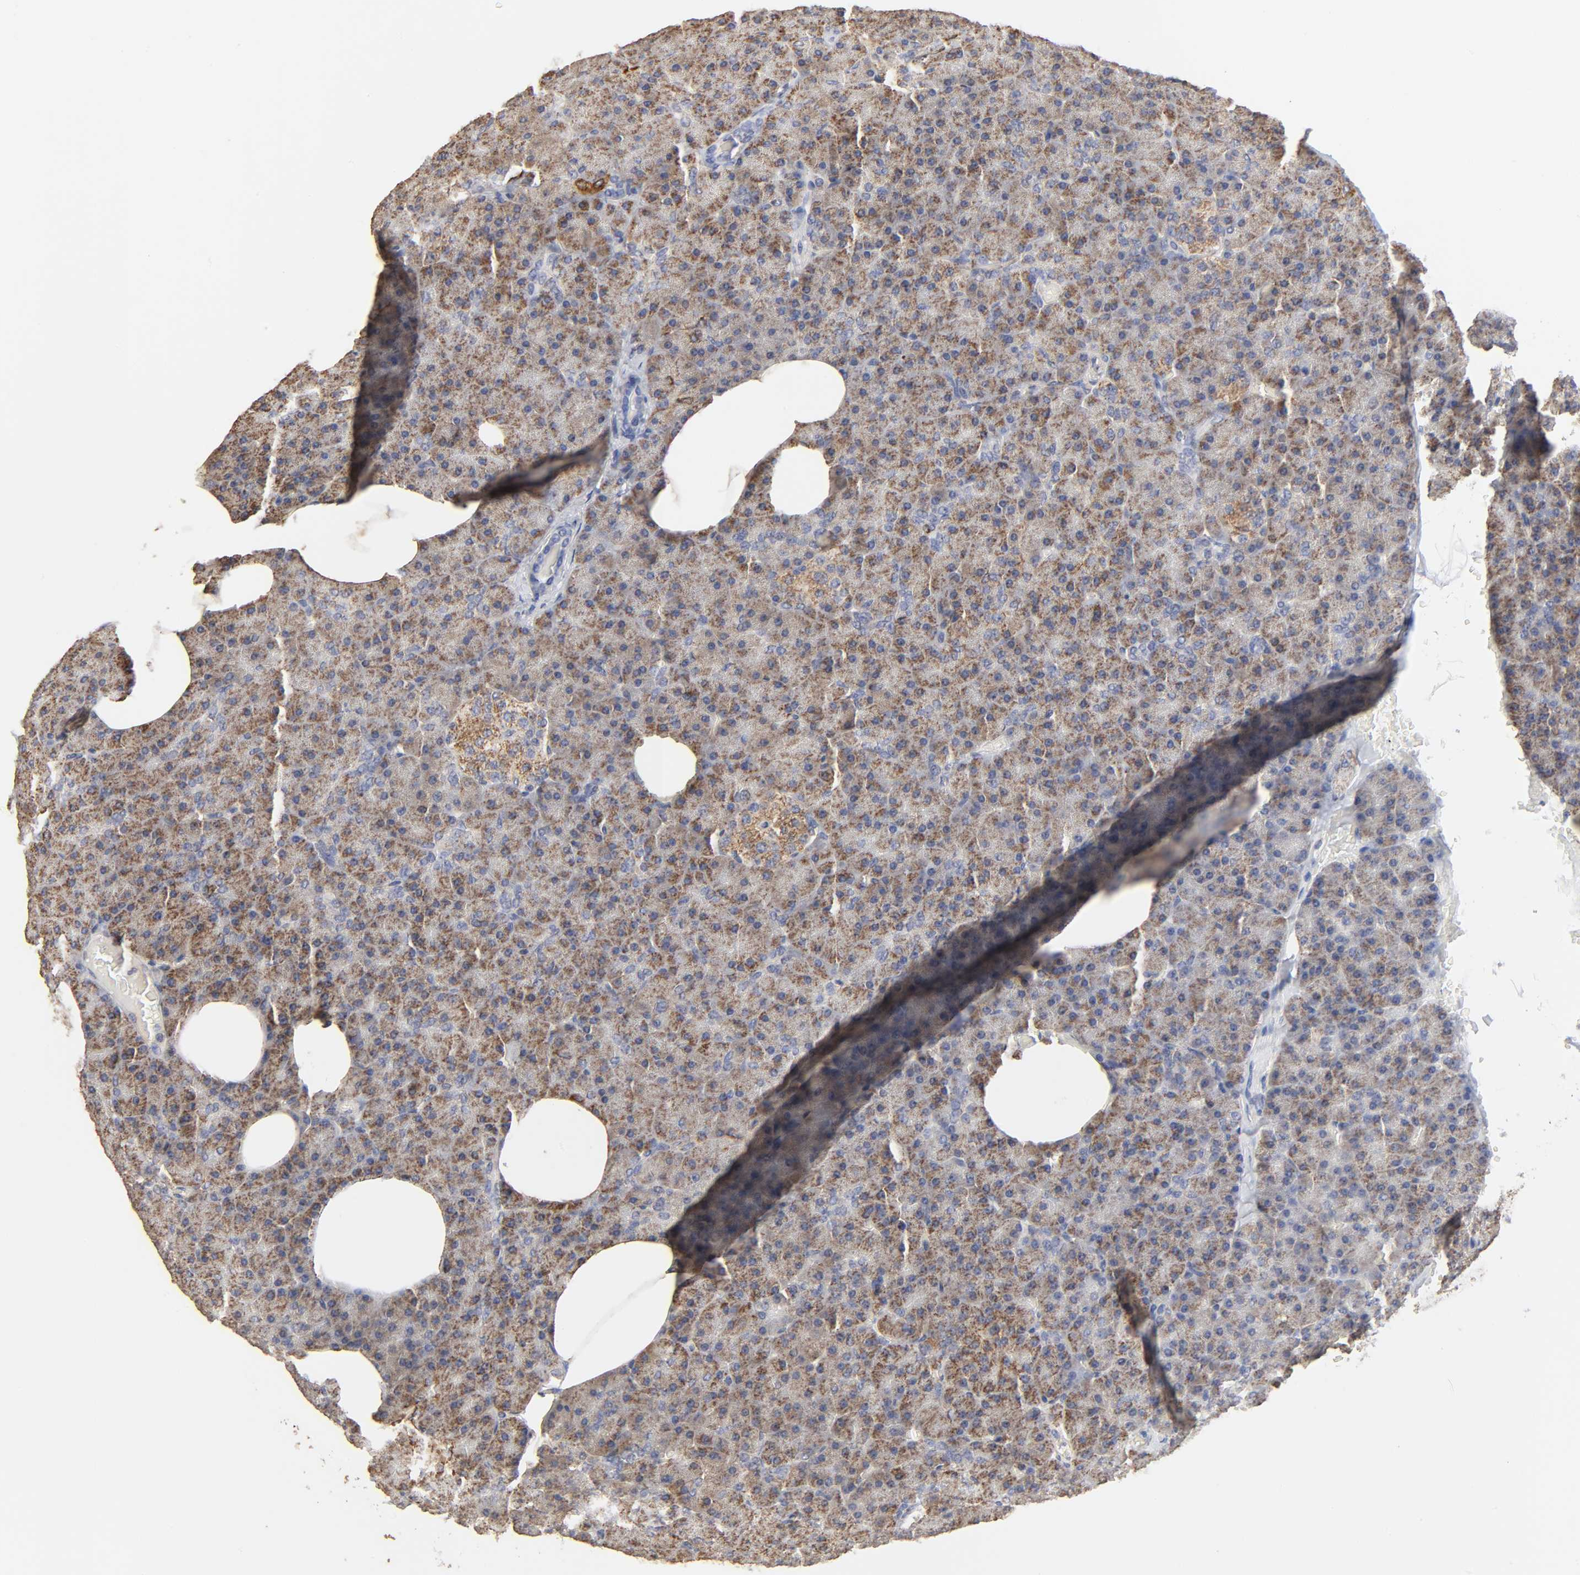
{"staining": {"intensity": "moderate", "quantity": "25%-75%", "location": "cytoplasmic/membranous"}, "tissue": "pancreas", "cell_type": "Exocrine glandular cells", "image_type": "normal", "snomed": [{"axis": "morphology", "description": "Normal tissue, NOS"}, {"axis": "topography", "description": "Pancreas"}], "caption": "A brown stain labels moderate cytoplasmic/membranous positivity of a protein in exocrine glandular cells of unremarkable pancreas. The protein of interest is stained brown, and the nuclei are stained in blue (DAB (3,3'-diaminobenzidine) IHC with brightfield microscopy, high magnification).", "gene": "CYCS", "patient": {"sex": "female", "age": 35}}